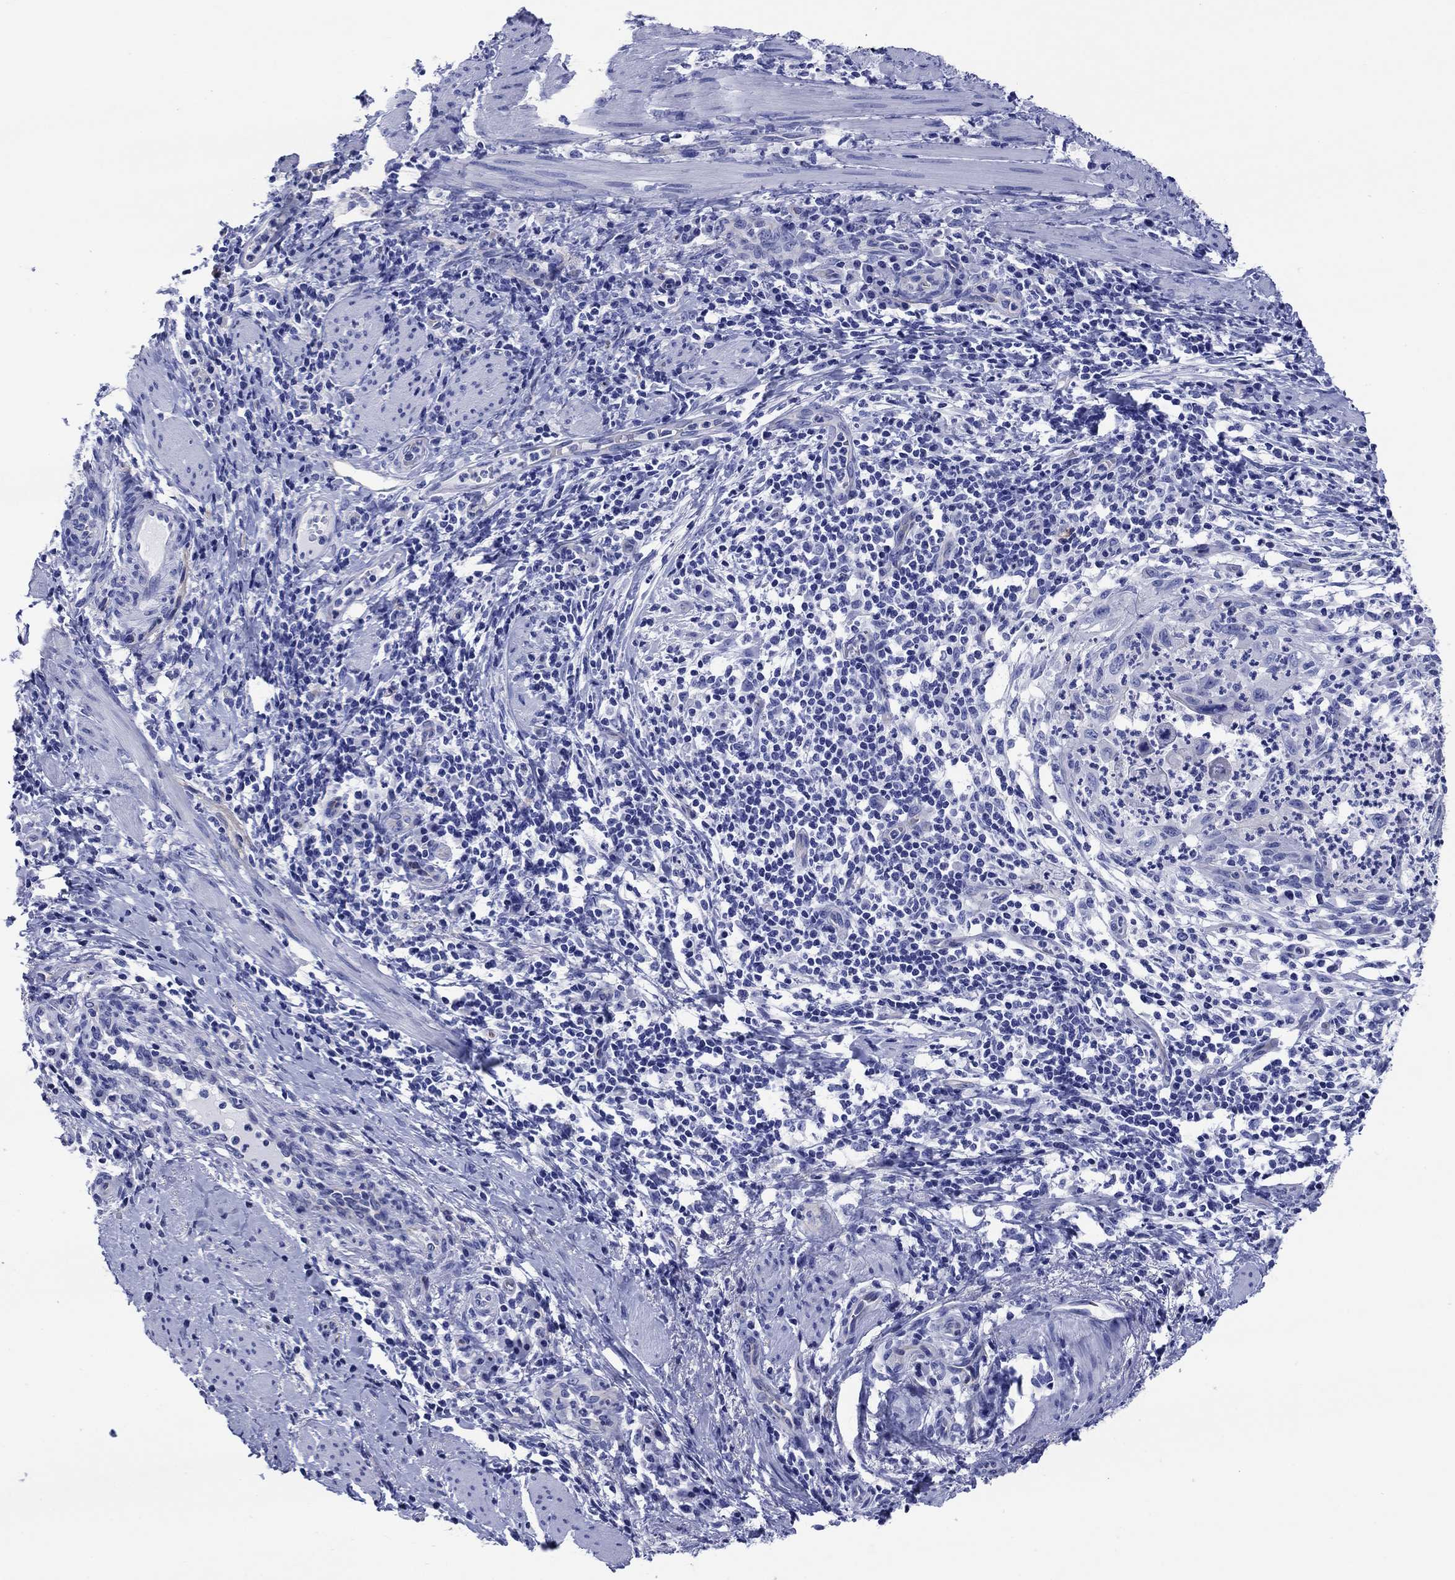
{"staining": {"intensity": "negative", "quantity": "none", "location": "none"}, "tissue": "cervical cancer", "cell_type": "Tumor cells", "image_type": "cancer", "snomed": [{"axis": "morphology", "description": "Squamous cell carcinoma, NOS"}, {"axis": "topography", "description": "Cervix"}], "caption": "Immunohistochemical staining of cervical cancer (squamous cell carcinoma) shows no significant positivity in tumor cells.", "gene": "SLC1A2", "patient": {"sex": "female", "age": 26}}